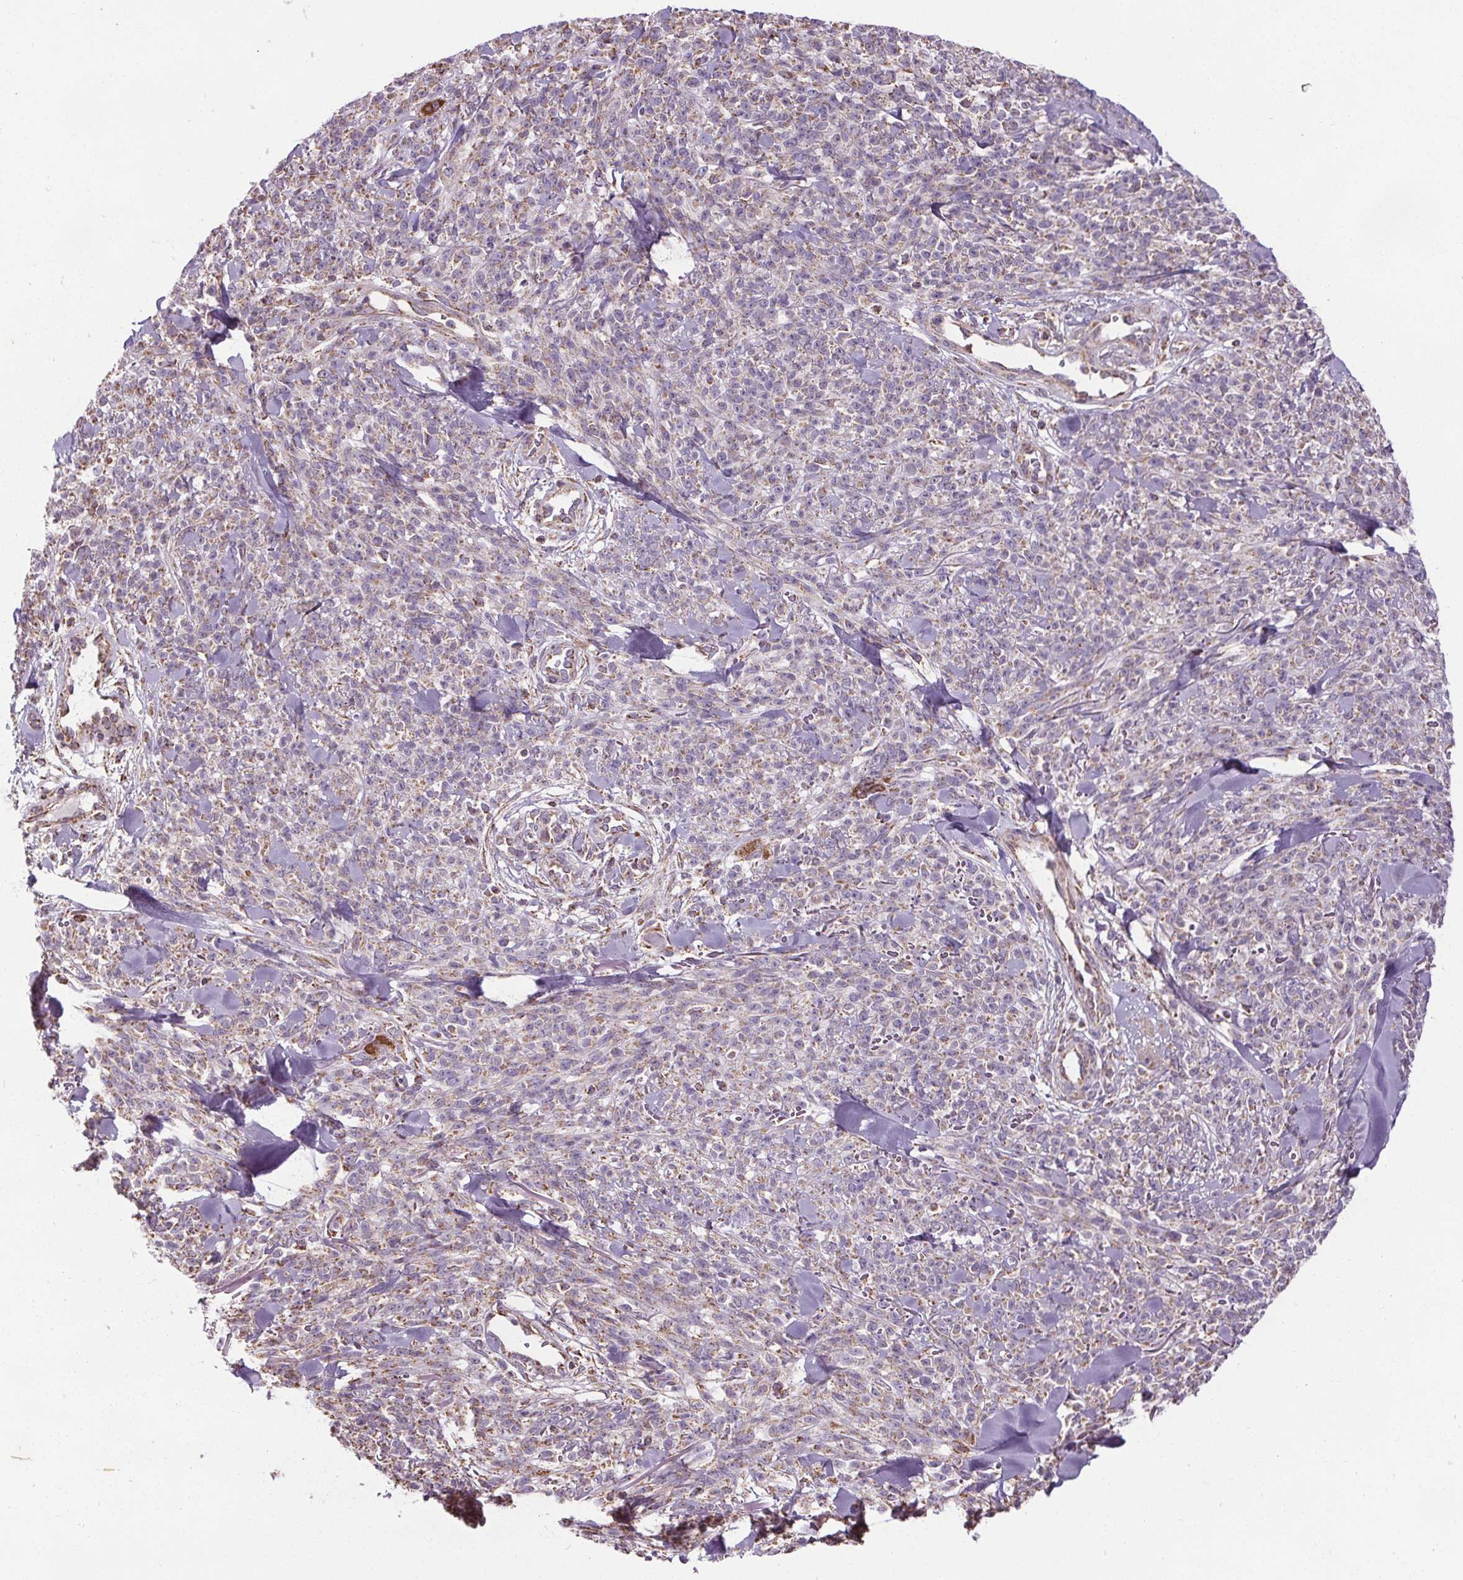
{"staining": {"intensity": "weak", "quantity": "25%-75%", "location": "cytoplasmic/membranous"}, "tissue": "melanoma", "cell_type": "Tumor cells", "image_type": "cancer", "snomed": [{"axis": "morphology", "description": "Malignant melanoma, NOS"}, {"axis": "topography", "description": "Skin"}, {"axis": "topography", "description": "Skin of trunk"}], "caption": "IHC histopathology image of neoplastic tissue: human melanoma stained using immunohistochemistry (IHC) demonstrates low levels of weak protein expression localized specifically in the cytoplasmic/membranous of tumor cells, appearing as a cytoplasmic/membranous brown color.", "gene": "ZNF548", "patient": {"sex": "male", "age": 74}}